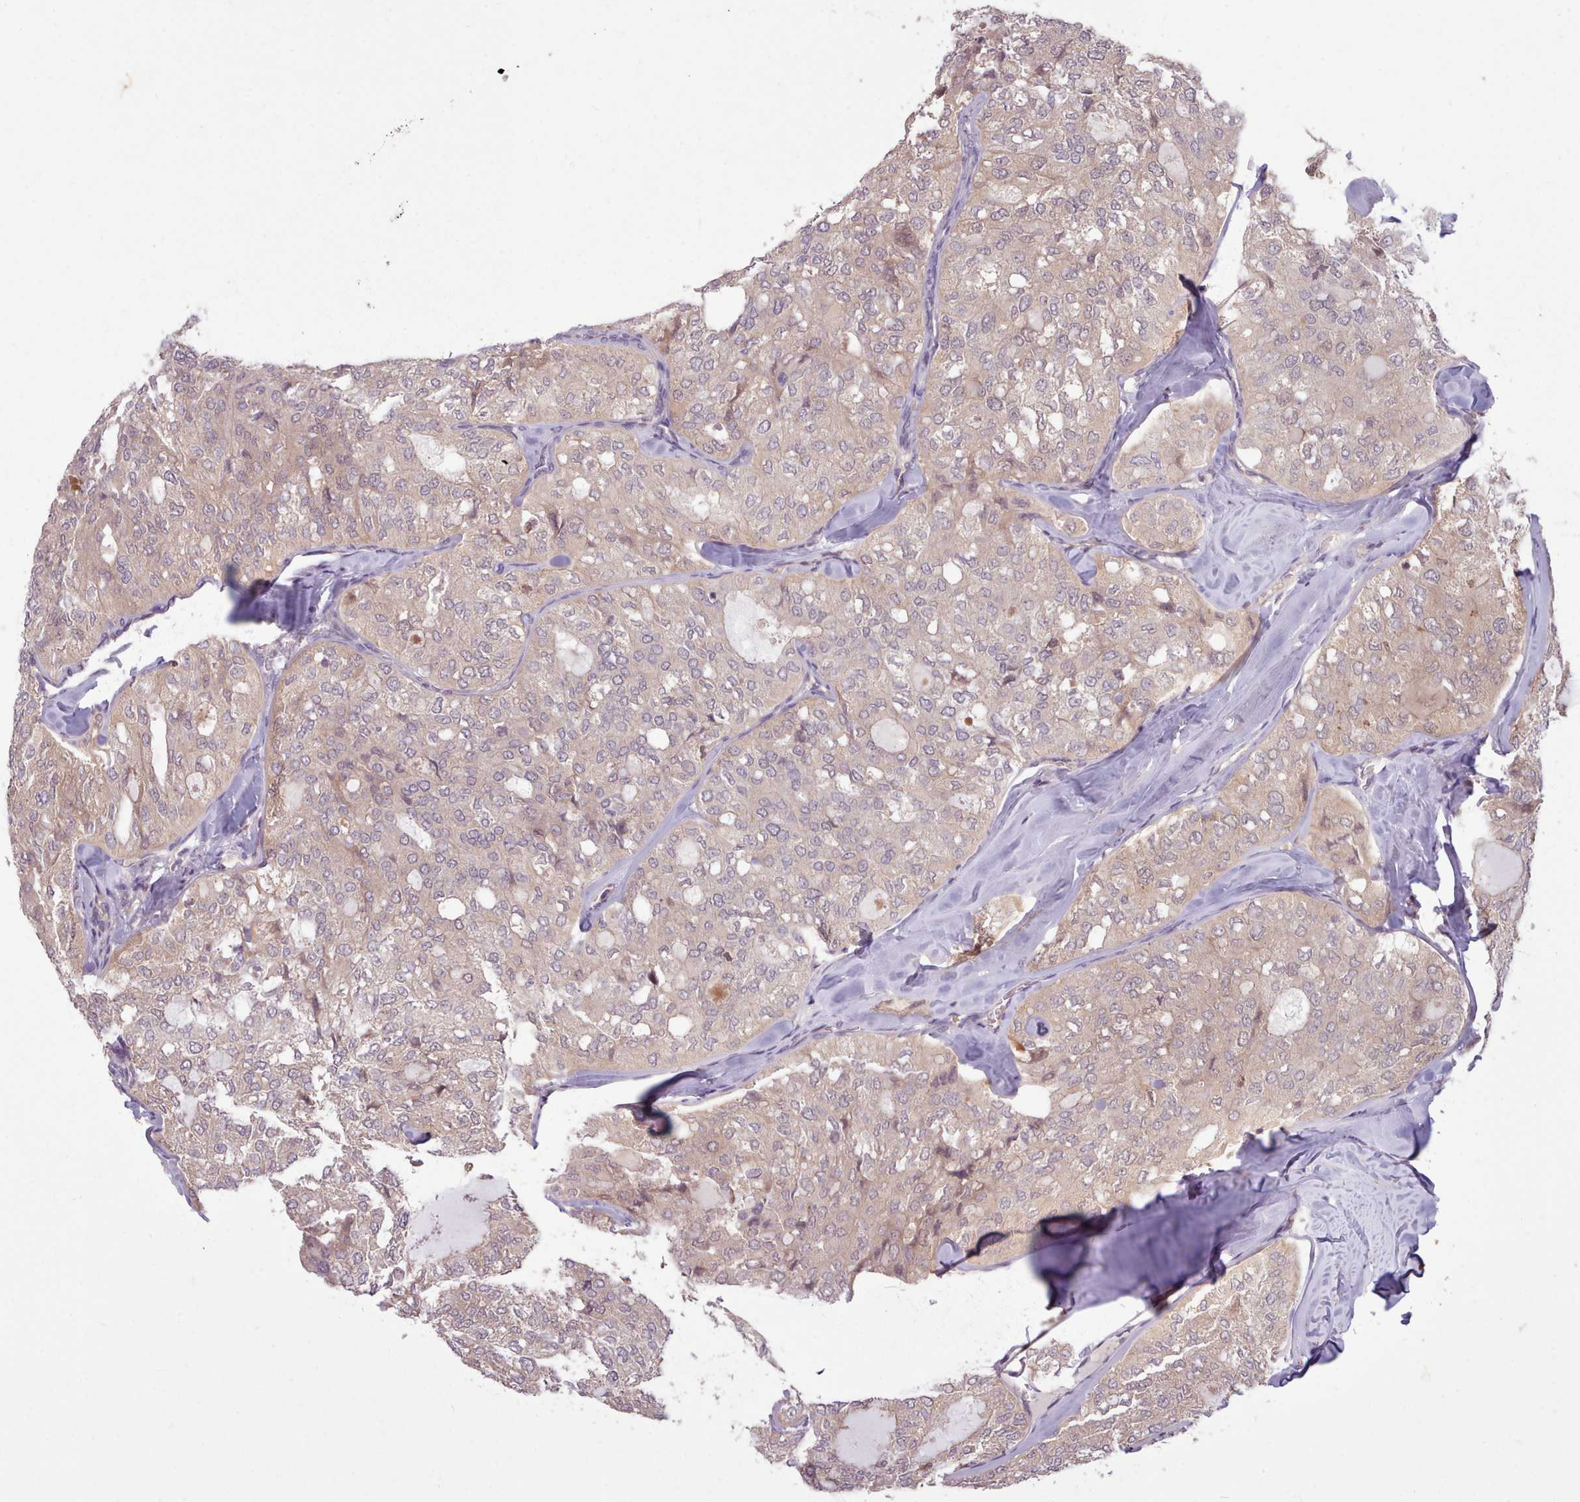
{"staining": {"intensity": "weak", "quantity": "25%-75%", "location": "cytoplasmic/membranous"}, "tissue": "thyroid cancer", "cell_type": "Tumor cells", "image_type": "cancer", "snomed": [{"axis": "morphology", "description": "Follicular adenoma carcinoma, NOS"}, {"axis": "topography", "description": "Thyroid gland"}], "caption": "Weak cytoplasmic/membranous protein positivity is appreciated in approximately 25%-75% of tumor cells in follicular adenoma carcinoma (thyroid).", "gene": "NMRK1", "patient": {"sex": "male", "age": 75}}